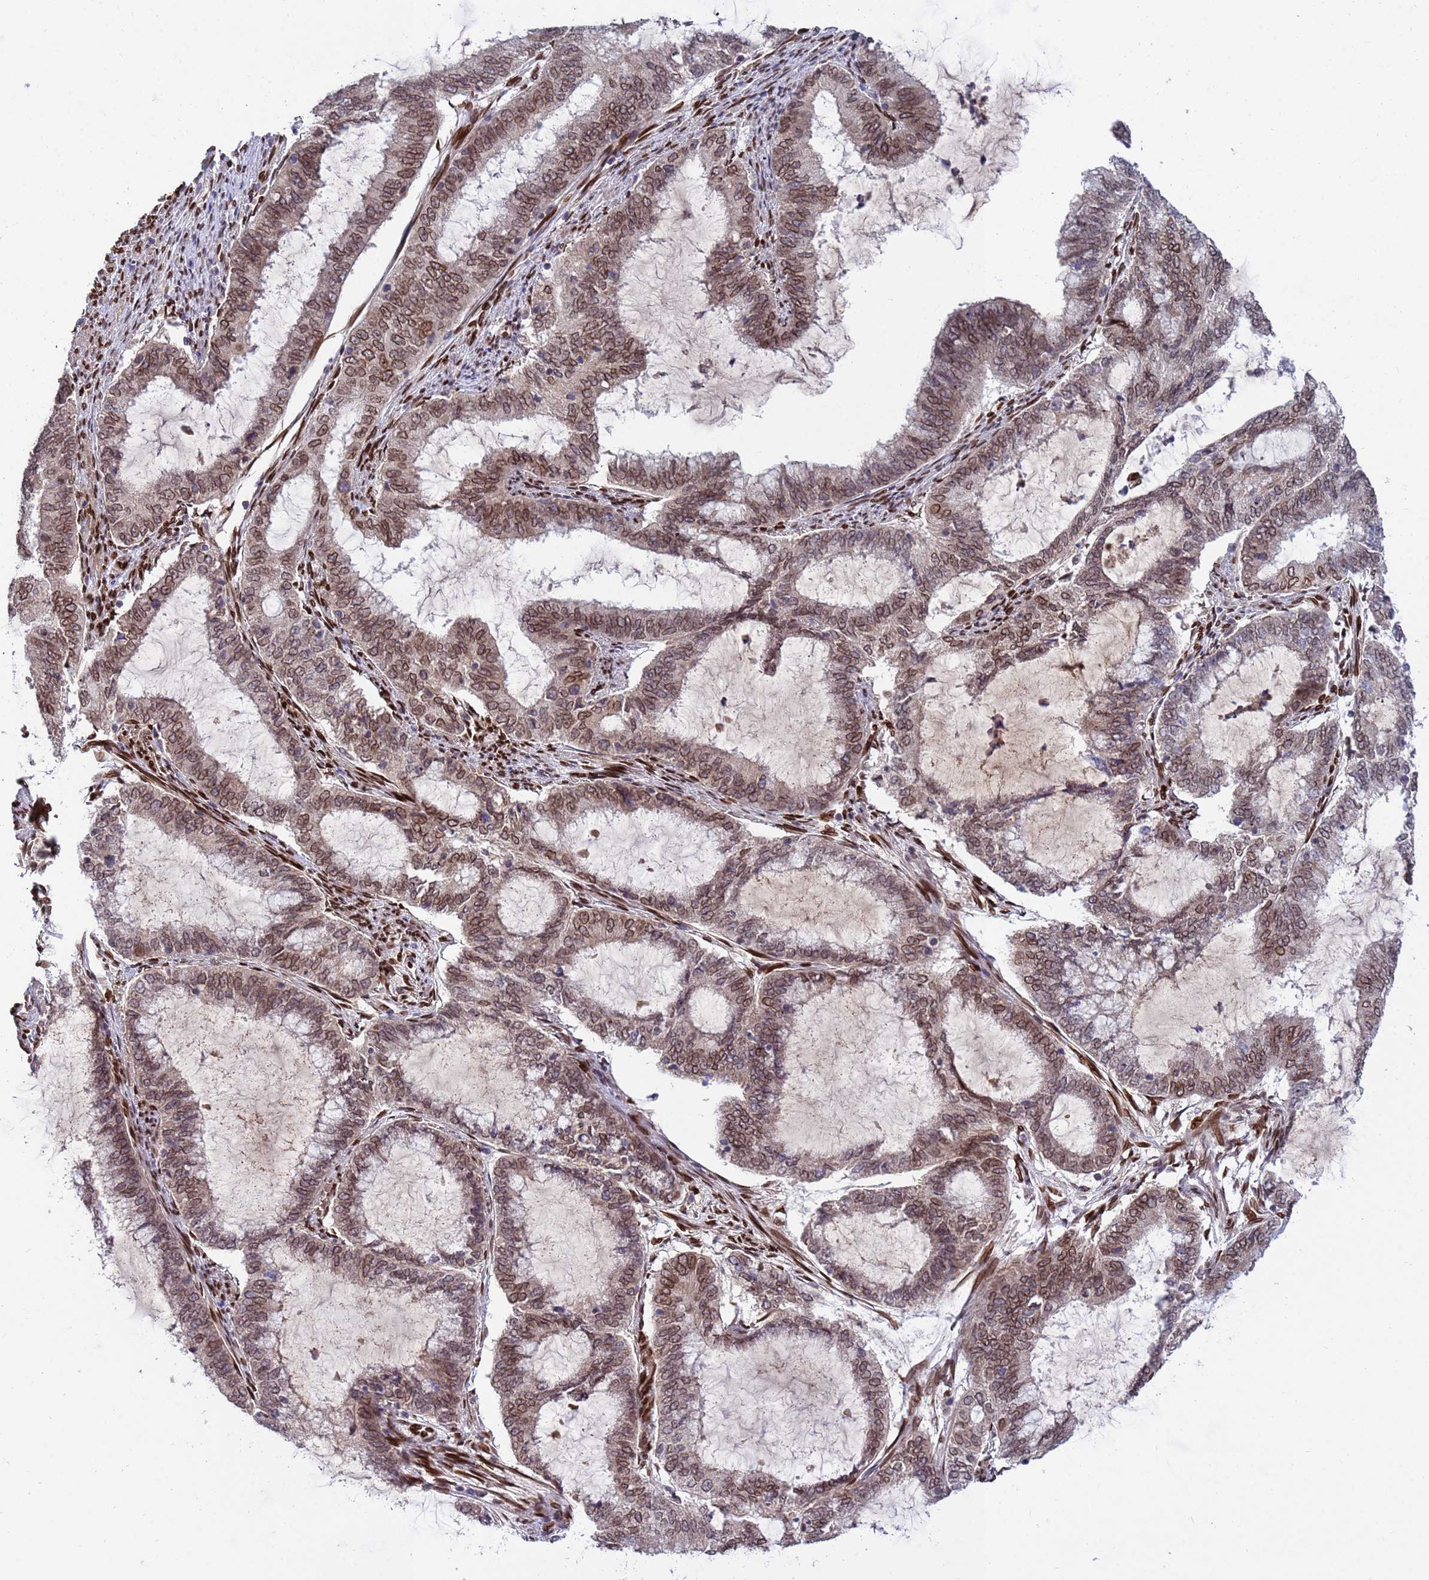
{"staining": {"intensity": "moderate", "quantity": ">75%", "location": "cytoplasmic/membranous,nuclear"}, "tissue": "endometrial cancer", "cell_type": "Tumor cells", "image_type": "cancer", "snomed": [{"axis": "morphology", "description": "Adenocarcinoma, NOS"}, {"axis": "topography", "description": "Endometrium"}], "caption": "Immunohistochemistry image of neoplastic tissue: human adenocarcinoma (endometrial) stained using IHC shows medium levels of moderate protein expression localized specifically in the cytoplasmic/membranous and nuclear of tumor cells, appearing as a cytoplasmic/membranous and nuclear brown color.", "gene": "GPR135", "patient": {"sex": "female", "age": 51}}